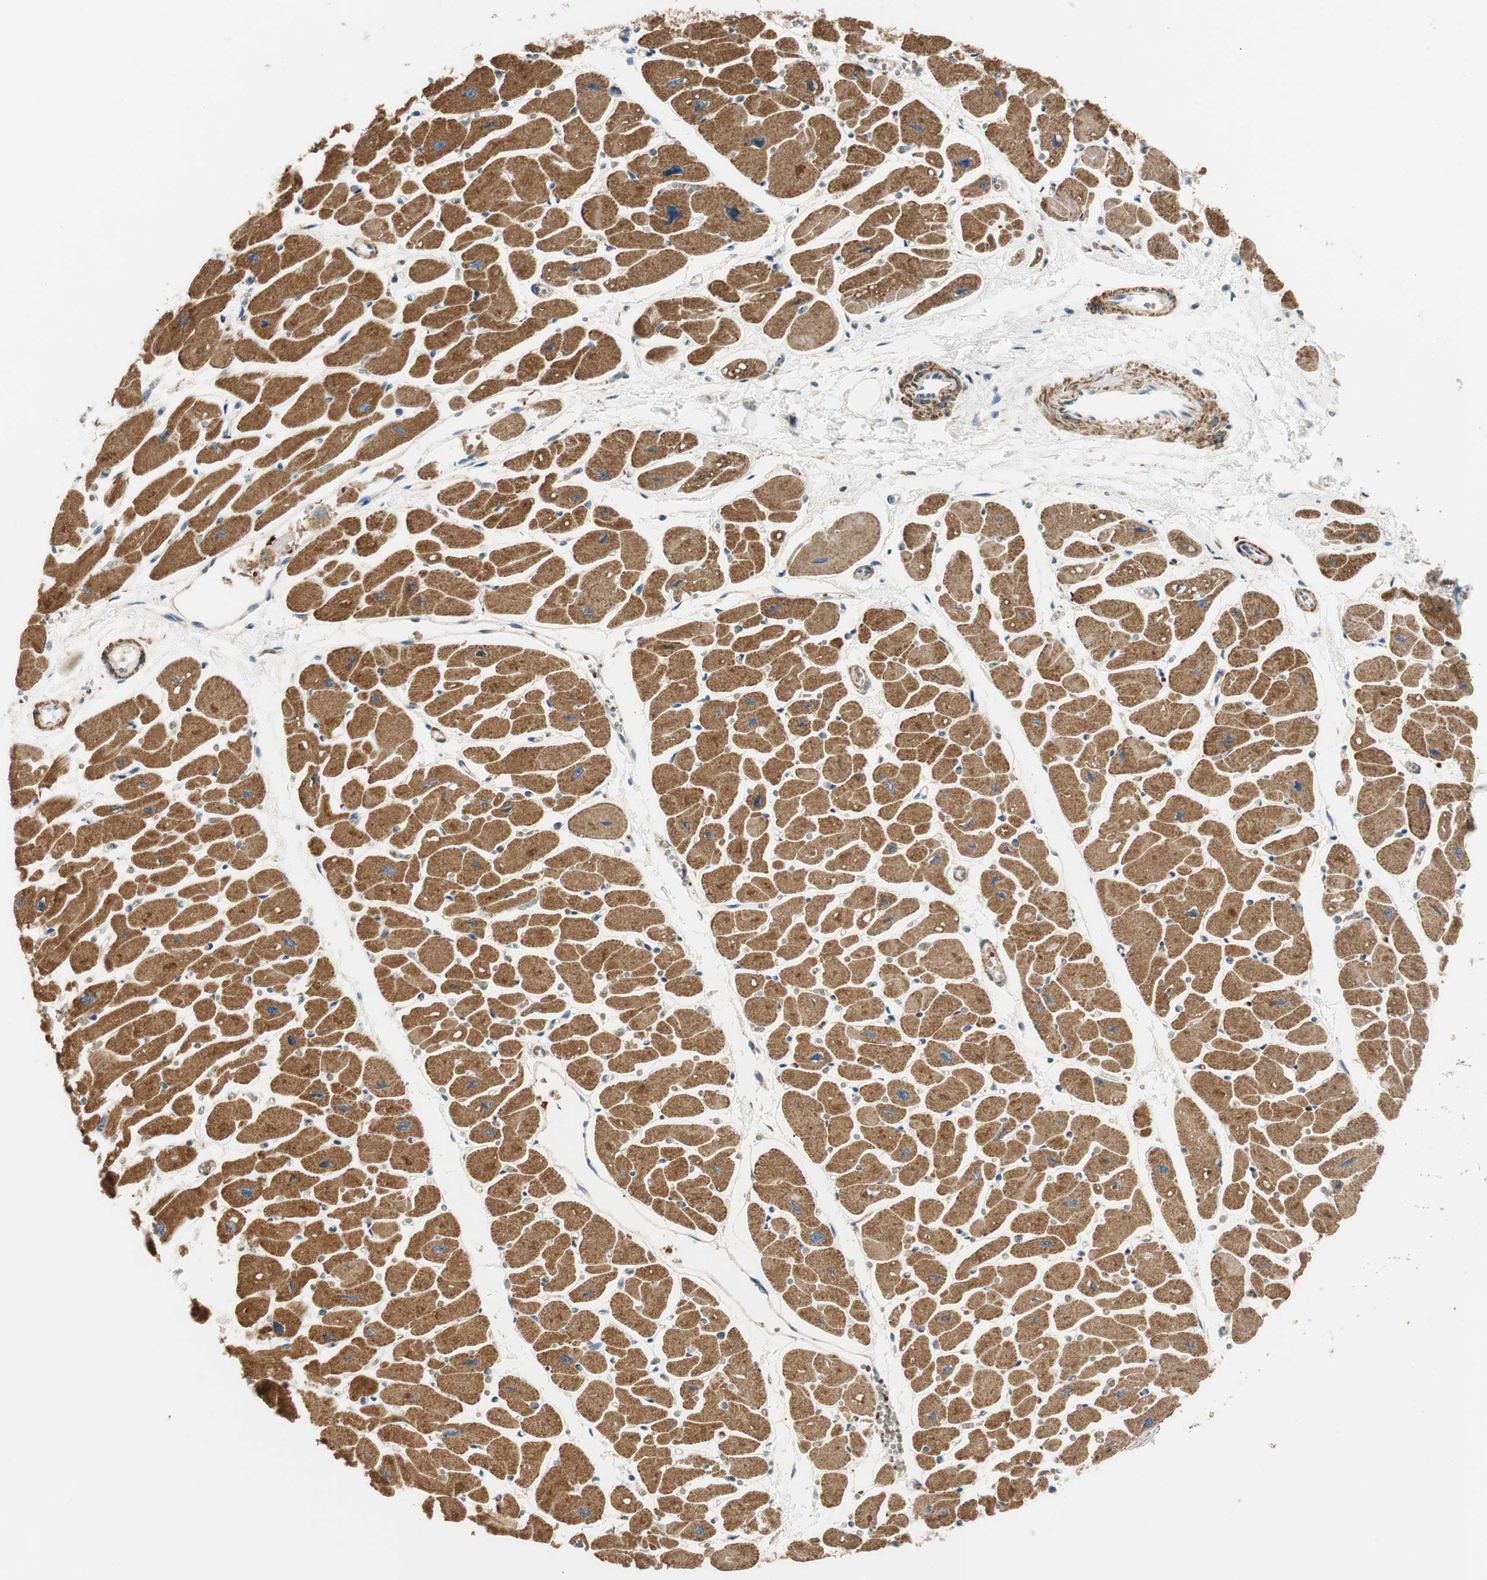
{"staining": {"intensity": "moderate", "quantity": ">75%", "location": "cytoplasmic/membranous"}, "tissue": "heart muscle", "cell_type": "Cardiomyocytes", "image_type": "normal", "snomed": [{"axis": "morphology", "description": "Normal tissue, NOS"}, {"axis": "topography", "description": "Heart"}], "caption": "A photomicrograph showing moderate cytoplasmic/membranous positivity in approximately >75% of cardiomyocytes in normal heart muscle, as visualized by brown immunohistochemical staining.", "gene": "RORB", "patient": {"sex": "female", "age": 54}}